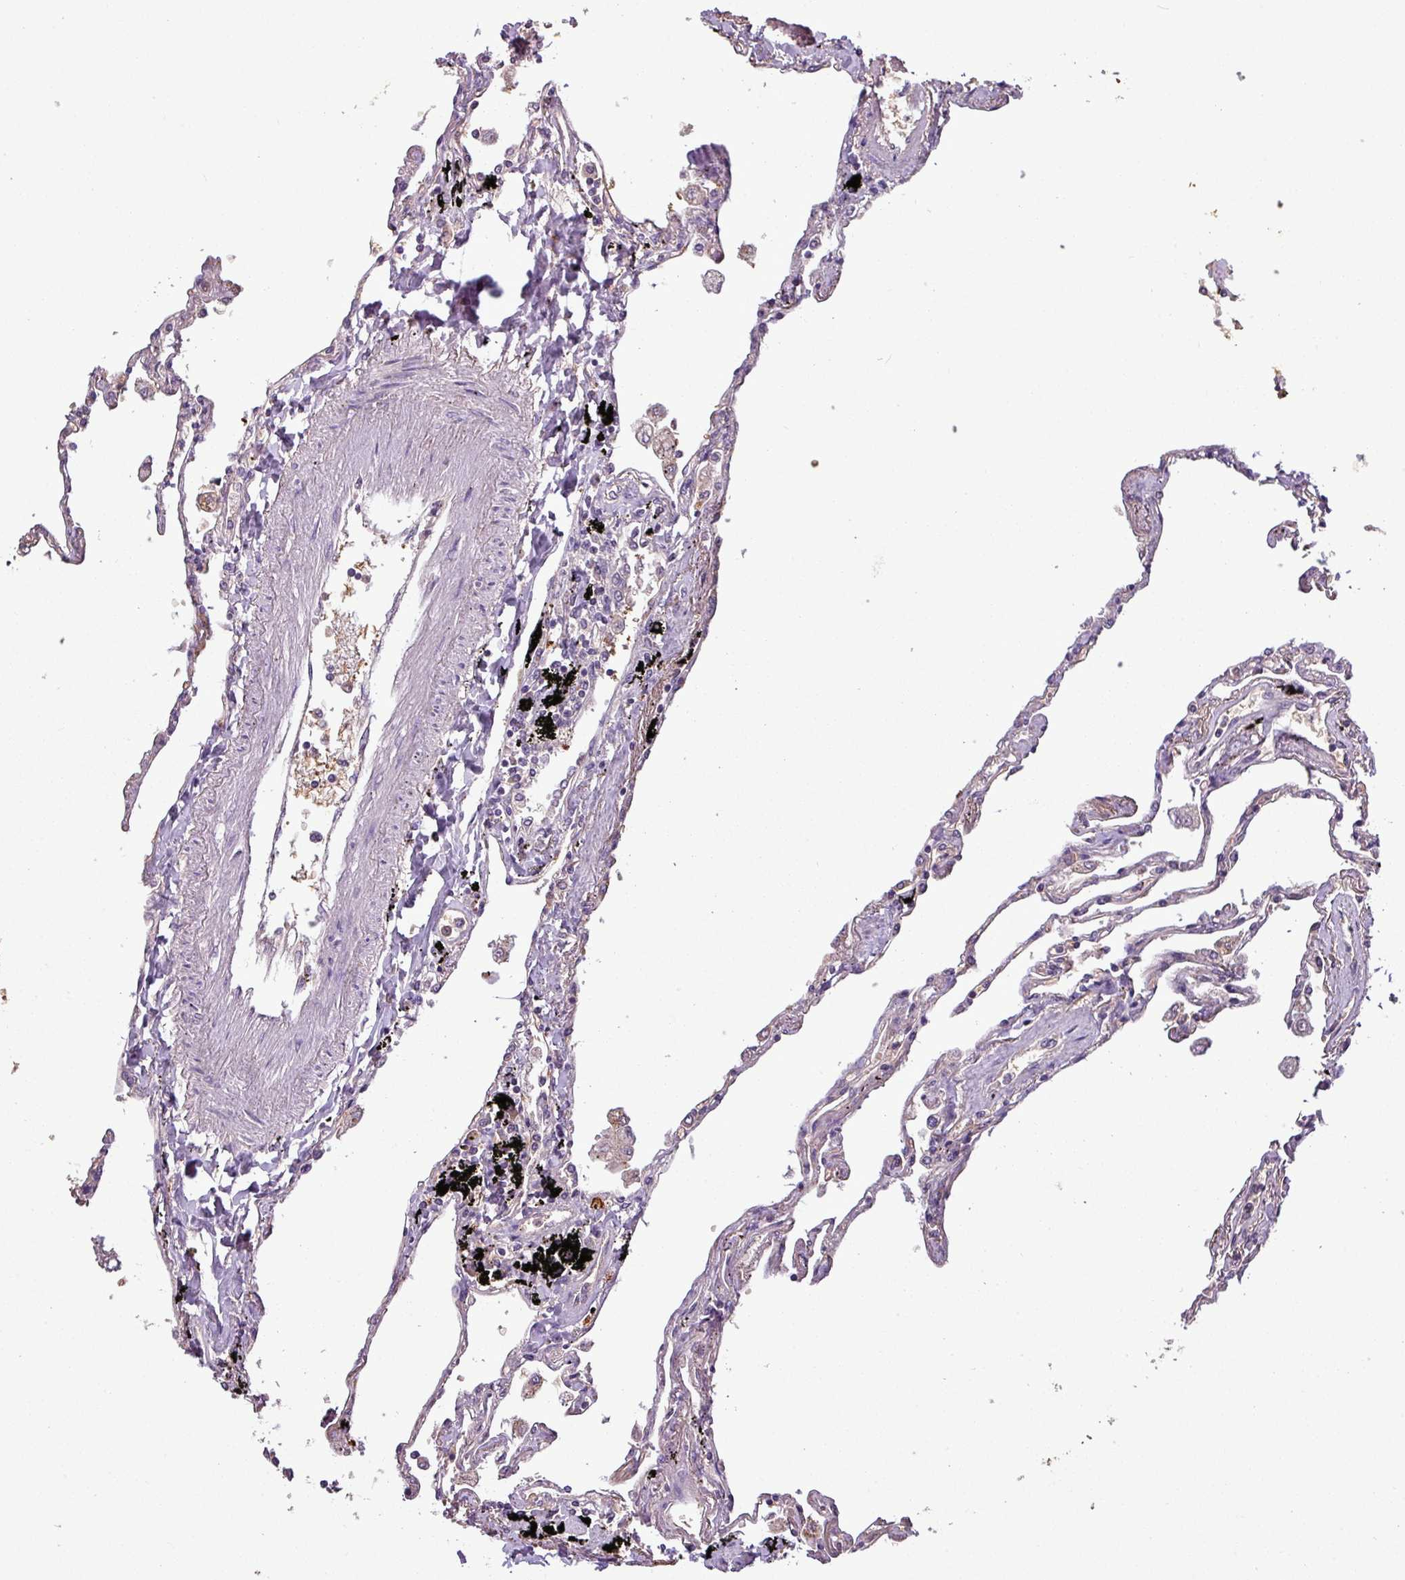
{"staining": {"intensity": "moderate", "quantity": "<25%", "location": "cytoplasmic/membranous"}, "tissue": "lung", "cell_type": "Alveolar cells", "image_type": "normal", "snomed": [{"axis": "morphology", "description": "Normal tissue, NOS"}, {"axis": "topography", "description": "Lung"}], "caption": "A brown stain labels moderate cytoplasmic/membranous staining of a protein in alveolar cells of benign lung.", "gene": "SIRPB2", "patient": {"sex": "female", "age": 67}}